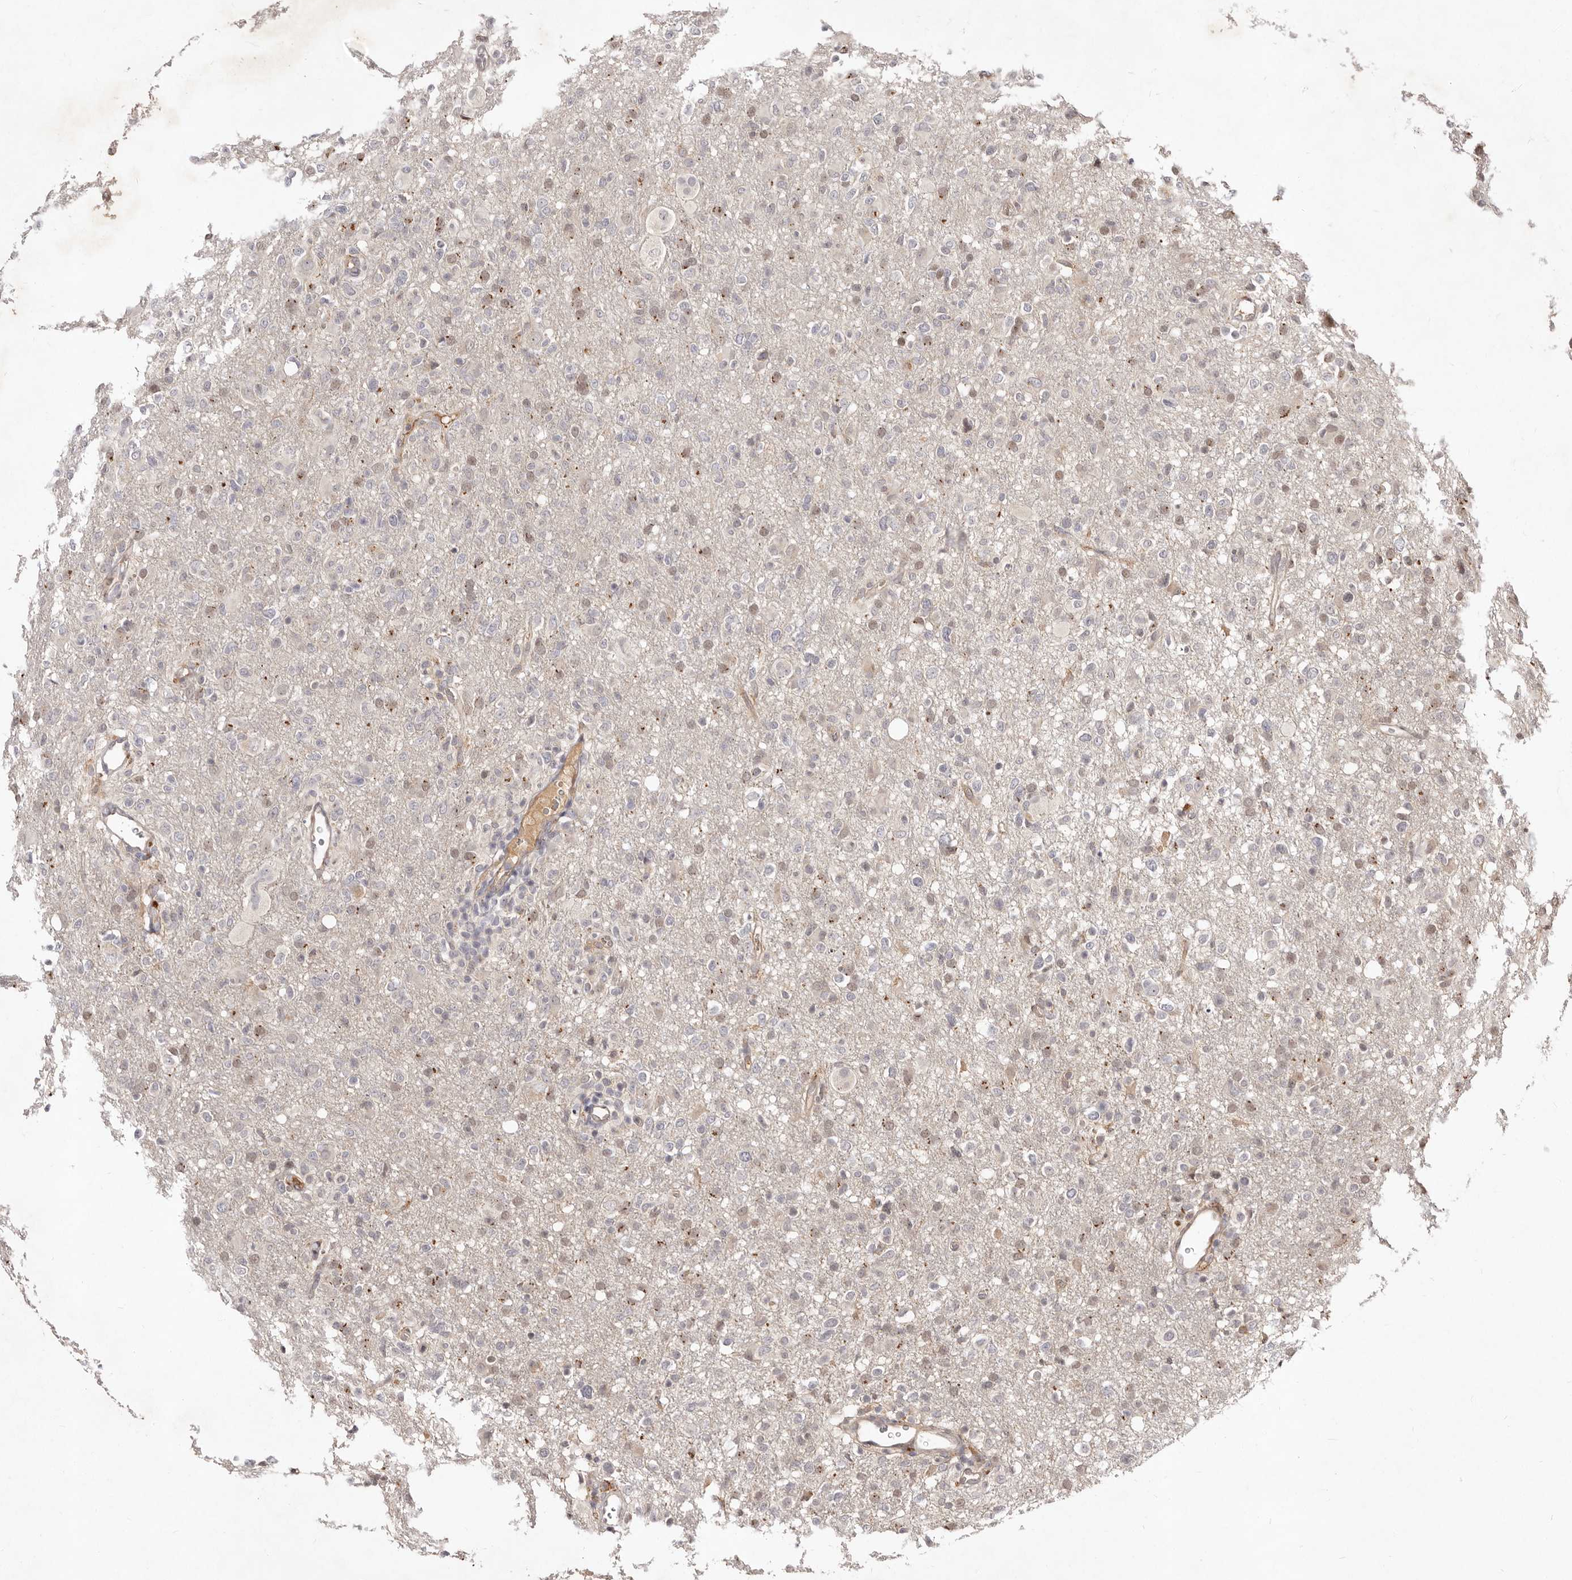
{"staining": {"intensity": "negative", "quantity": "none", "location": "none"}, "tissue": "glioma", "cell_type": "Tumor cells", "image_type": "cancer", "snomed": [{"axis": "morphology", "description": "Glioma, malignant, High grade"}, {"axis": "topography", "description": "Brain"}], "caption": "IHC of malignant glioma (high-grade) exhibits no staining in tumor cells.", "gene": "LCORL", "patient": {"sex": "female", "age": 57}}